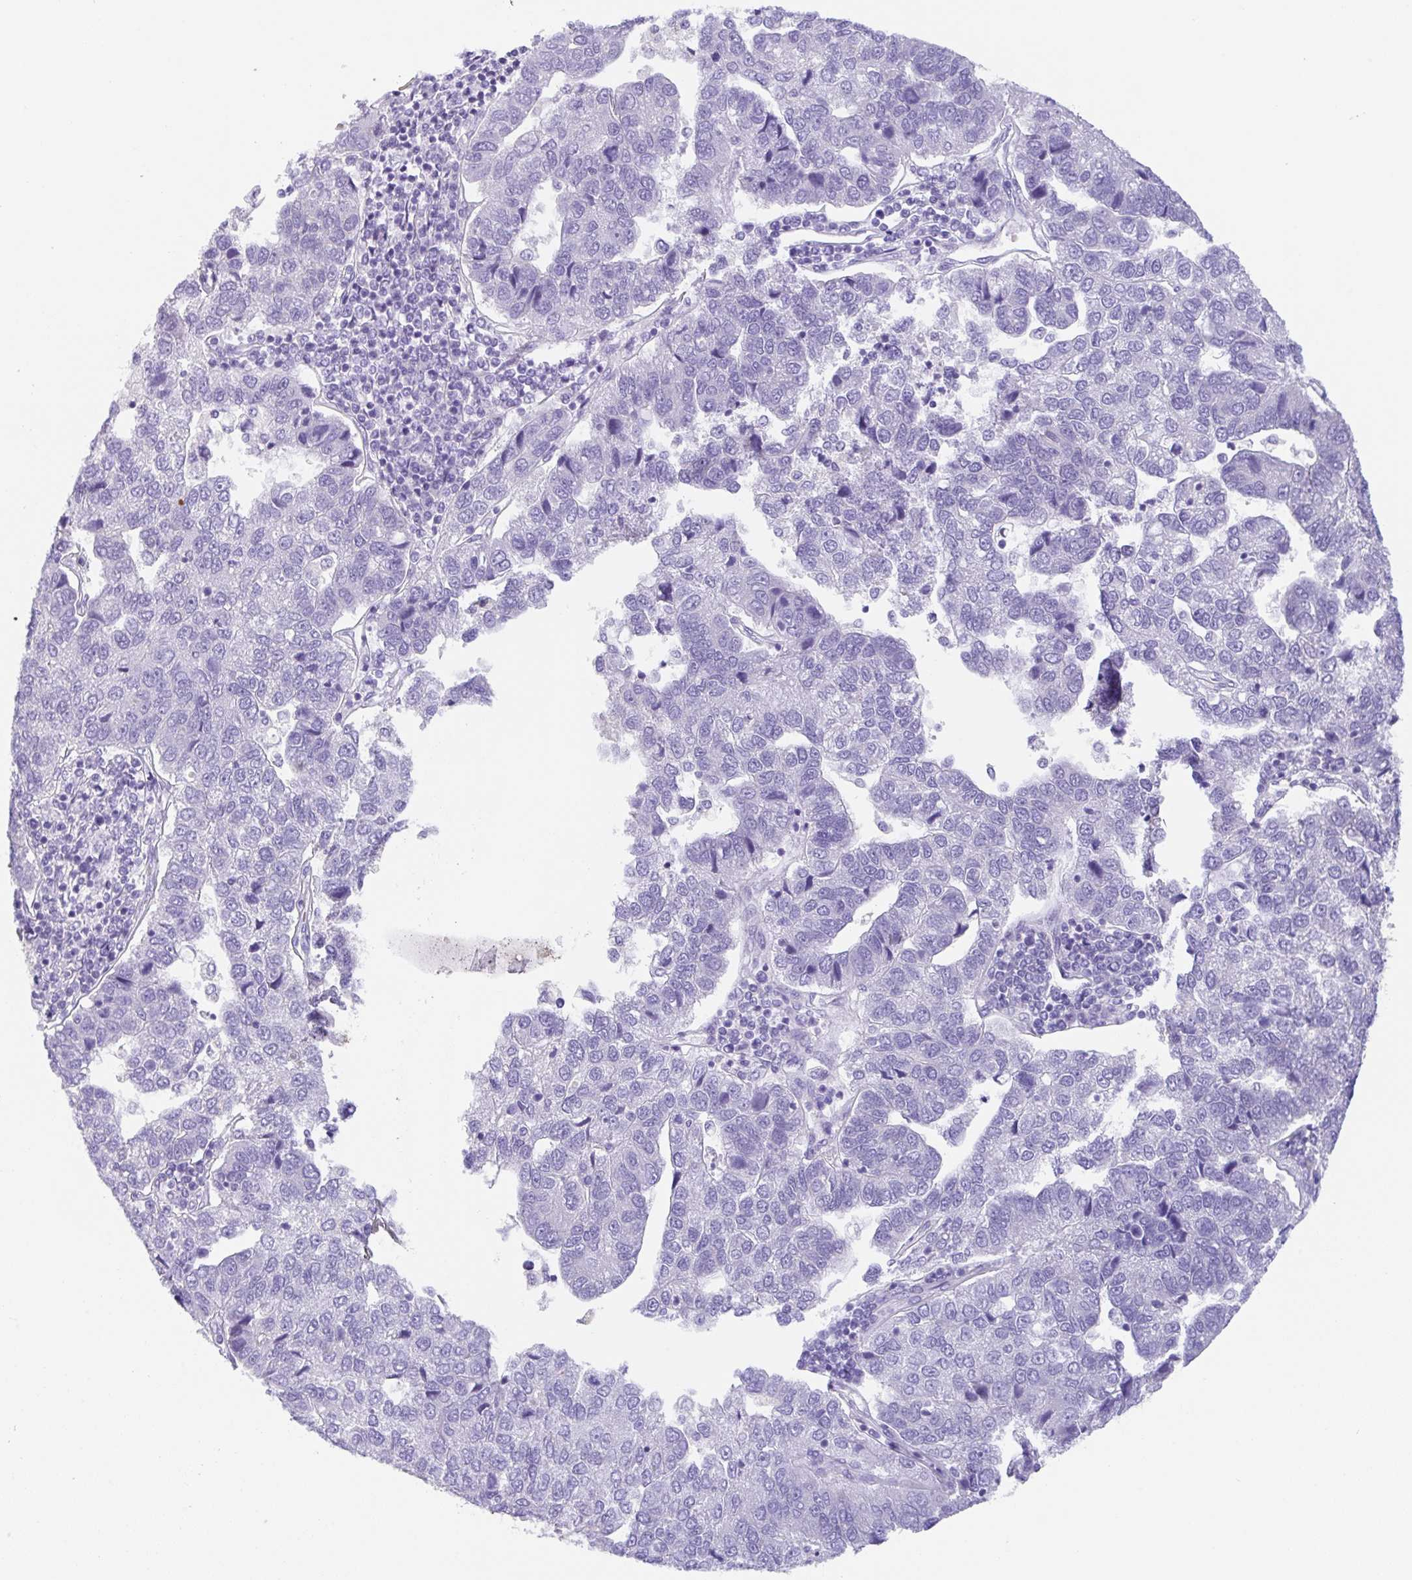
{"staining": {"intensity": "negative", "quantity": "none", "location": "none"}, "tissue": "pancreatic cancer", "cell_type": "Tumor cells", "image_type": "cancer", "snomed": [{"axis": "morphology", "description": "Adenocarcinoma, NOS"}, {"axis": "topography", "description": "Pancreas"}], "caption": "Pancreatic adenocarcinoma stained for a protein using immunohistochemistry reveals no staining tumor cells.", "gene": "TRAF4", "patient": {"sex": "female", "age": 61}}